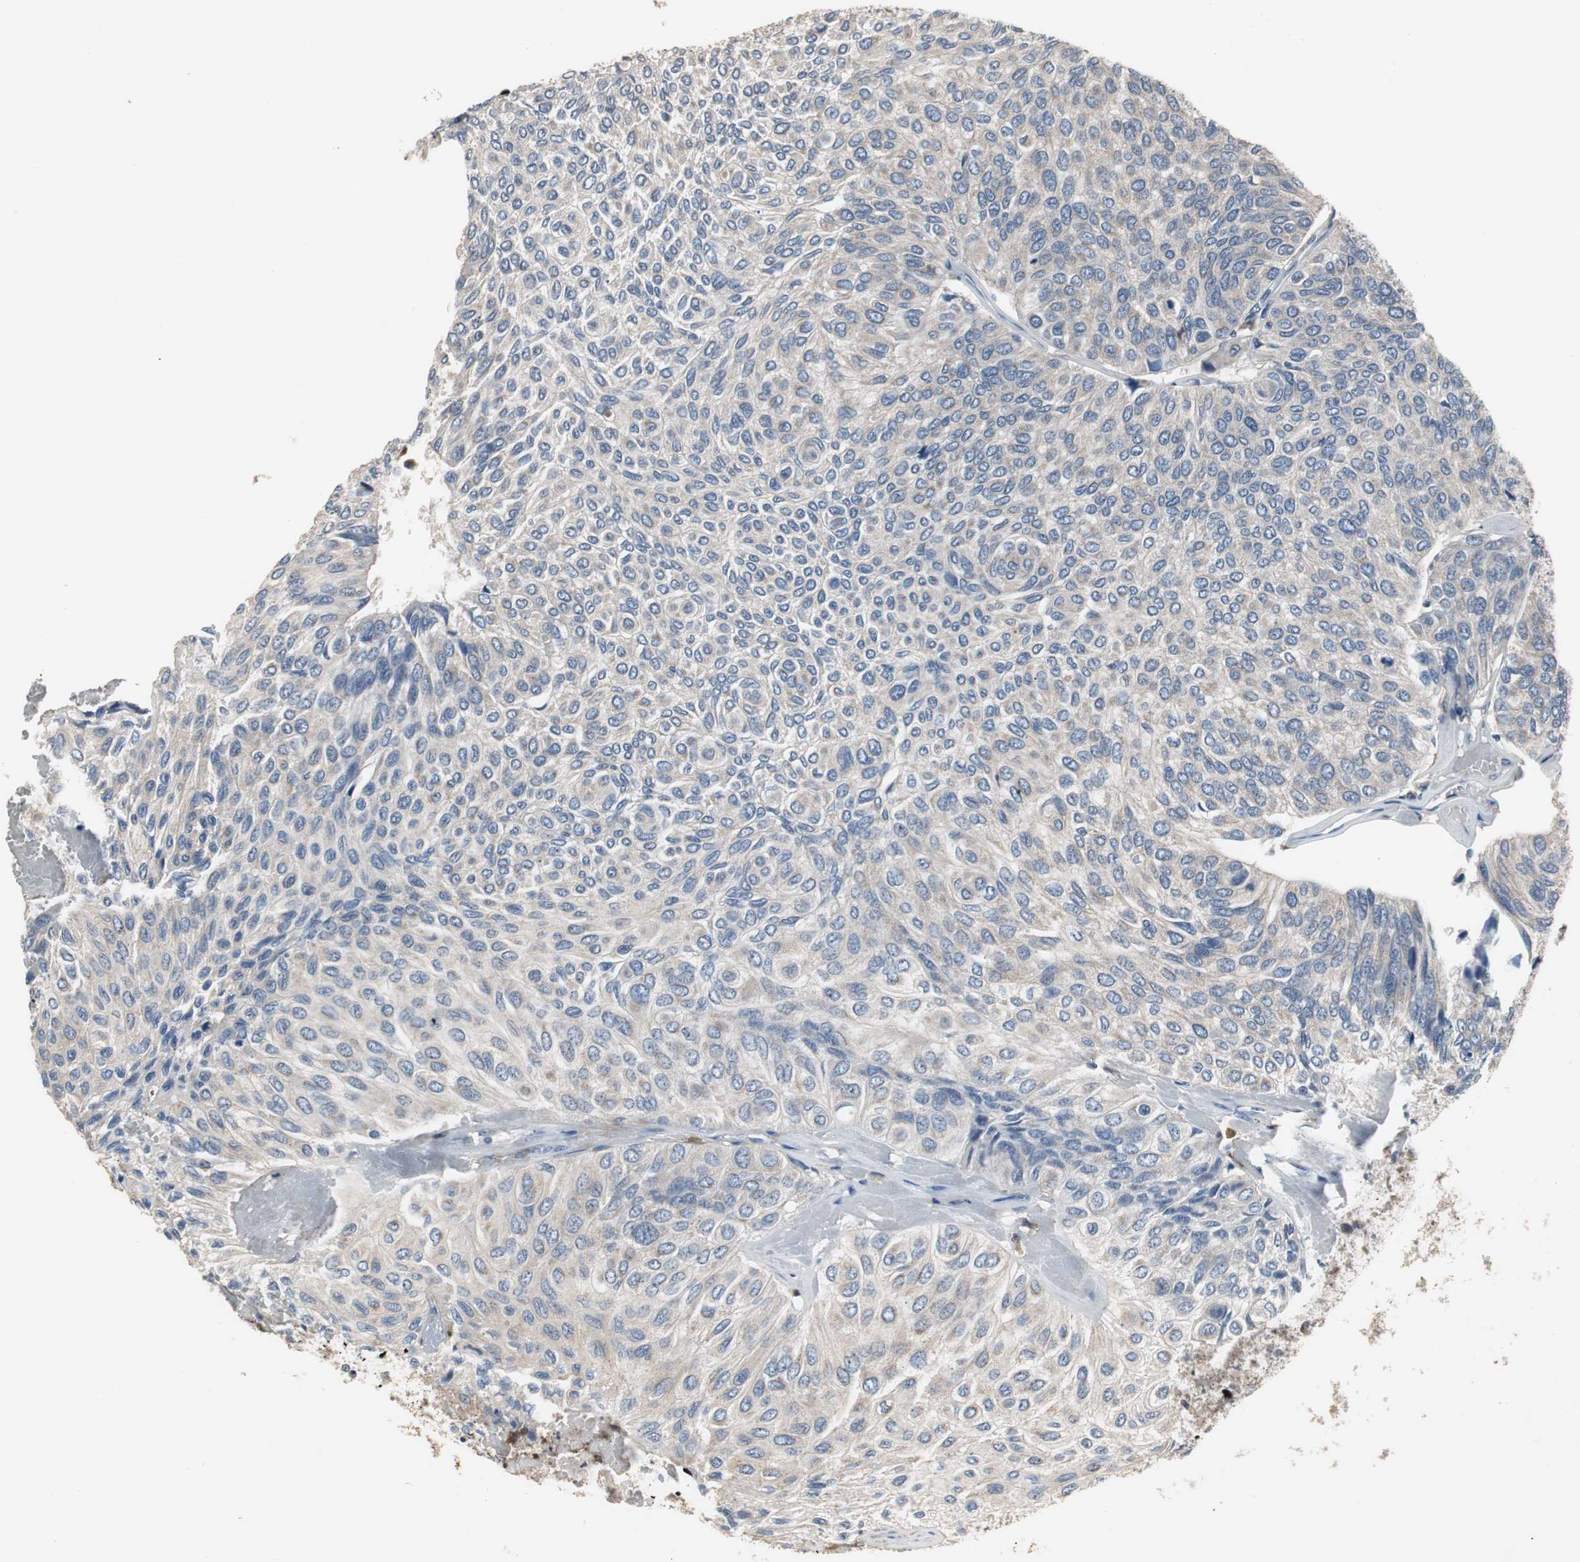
{"staining": {"intensity": "weak", "quantity": "25%-75%", "location": "cytoplasmic/membranous"}, "tissue": "urothelial cancer", "cell_type": "Tumor cells", "image_type": "cancer", "snomed": [{"axis": "morphology", "description": "Urothelial carcinoma, High grade"}, {"axis": "topography", "description": "Urinary bladder"}], "caption": "A brown stain labels weak cytoplasmic/membranous expression of a protein in human high-grade urothelial carcinoma tumor cells. Using DAB (3,3'-diaminobenzidine) (brown) and hematoxylin (blue) stains, captured at high magnification using brightfield microscopy.", "gene": "NCF2", "patient": {"sex": "male", "age": 66}}